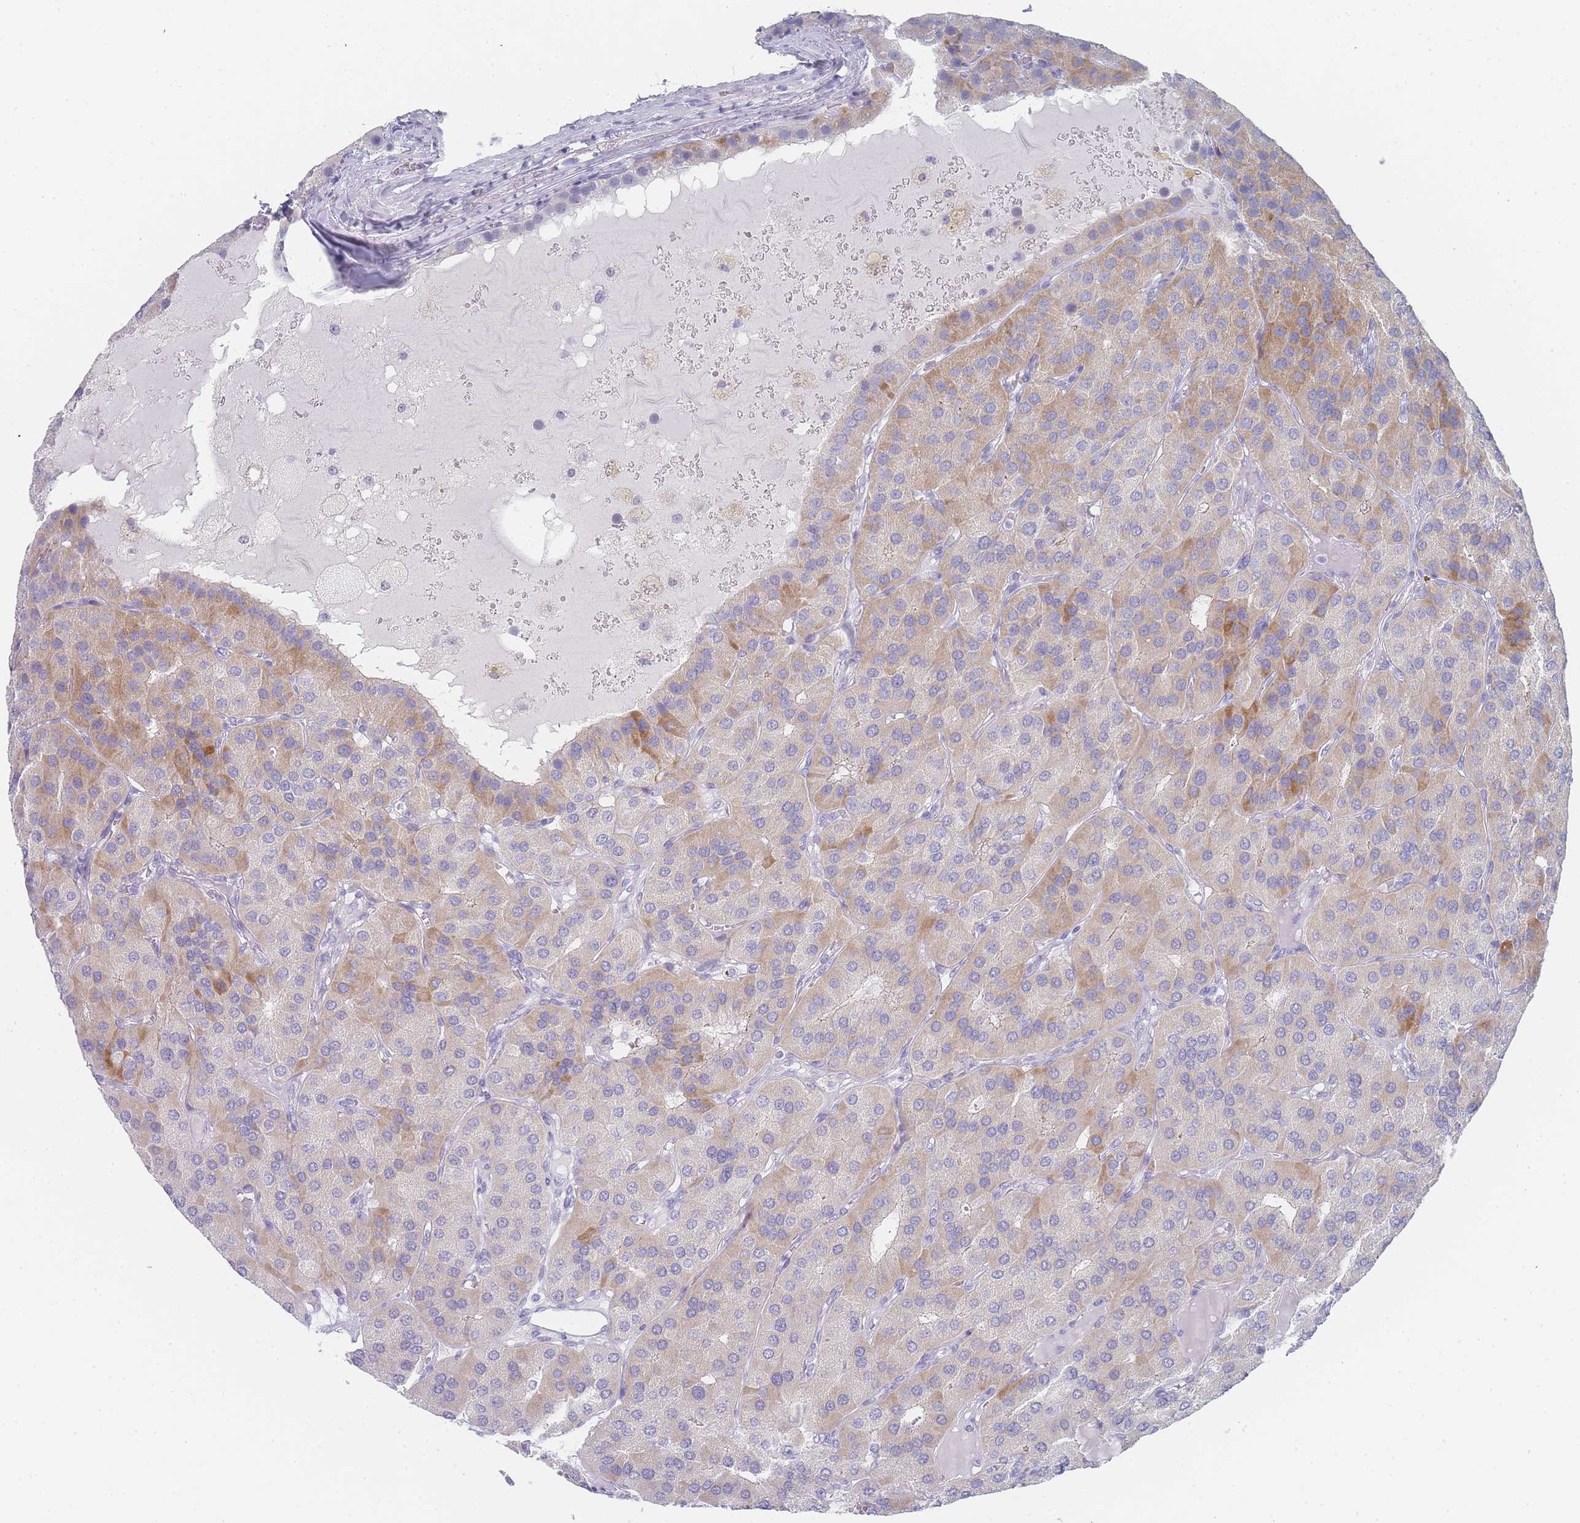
{"staining": {"intensity": "moderate", "quantity": "<25%", "location": "cytoplasmic/membranous"}, "tissue": "parathyroid gland", "cell_type": "Glandular cells", "image_type": "normal", "snomed": [{"axis": "morphology", "description": "Normal tissue, NOS"}, {"axis": "morphology", "description": "Adenoma, NOS"}, {"axis": "topography", "description": "Parathyroid gland"}], "caption": "Glandular cells exhibit moderate cytoplasmic/membranous expression in about <25% of cells in benign parathyroid gland.", "gene": "IMPG1", "patient": {"sex": "female", "age": 86}}